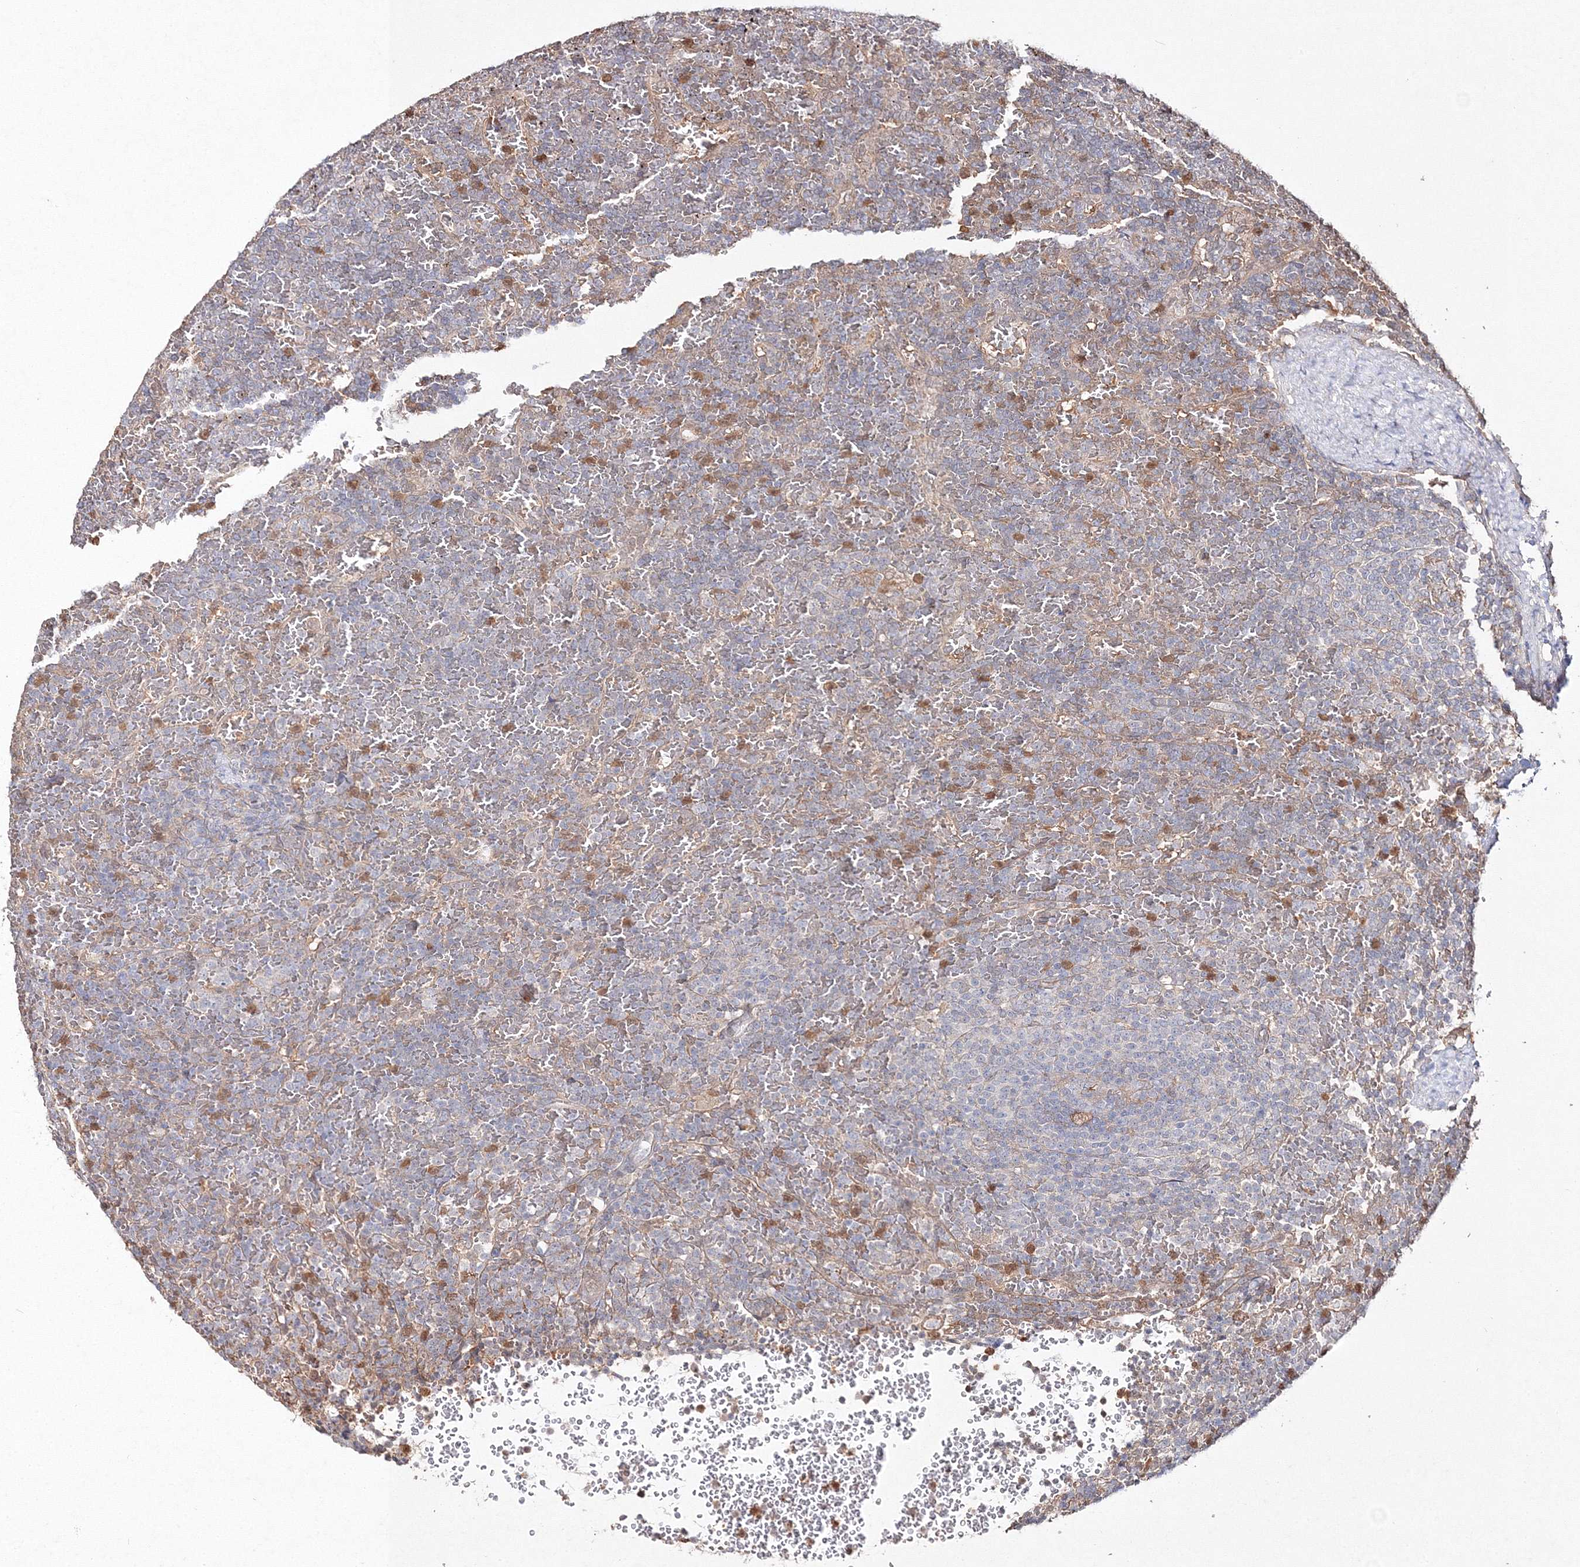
{"staining": {"intensity": "negative", "quantity": "none", "location": "none"}, "tissue": "lymphoma", "cell_type": "Tumor cells", "image_type": "cancer", "snomed": [{"axis": "morphology", "description": "Malignant lymphoma, non-Hodgkin's type, Low grade"}, {"axis": "topography", "description": "Spleen"}], "caption": "A photomicrograph of human lymphoma is negative for staining in tumor cells.", "gene": "S100A11", "patient": {"sex": "female", "age": 77}}